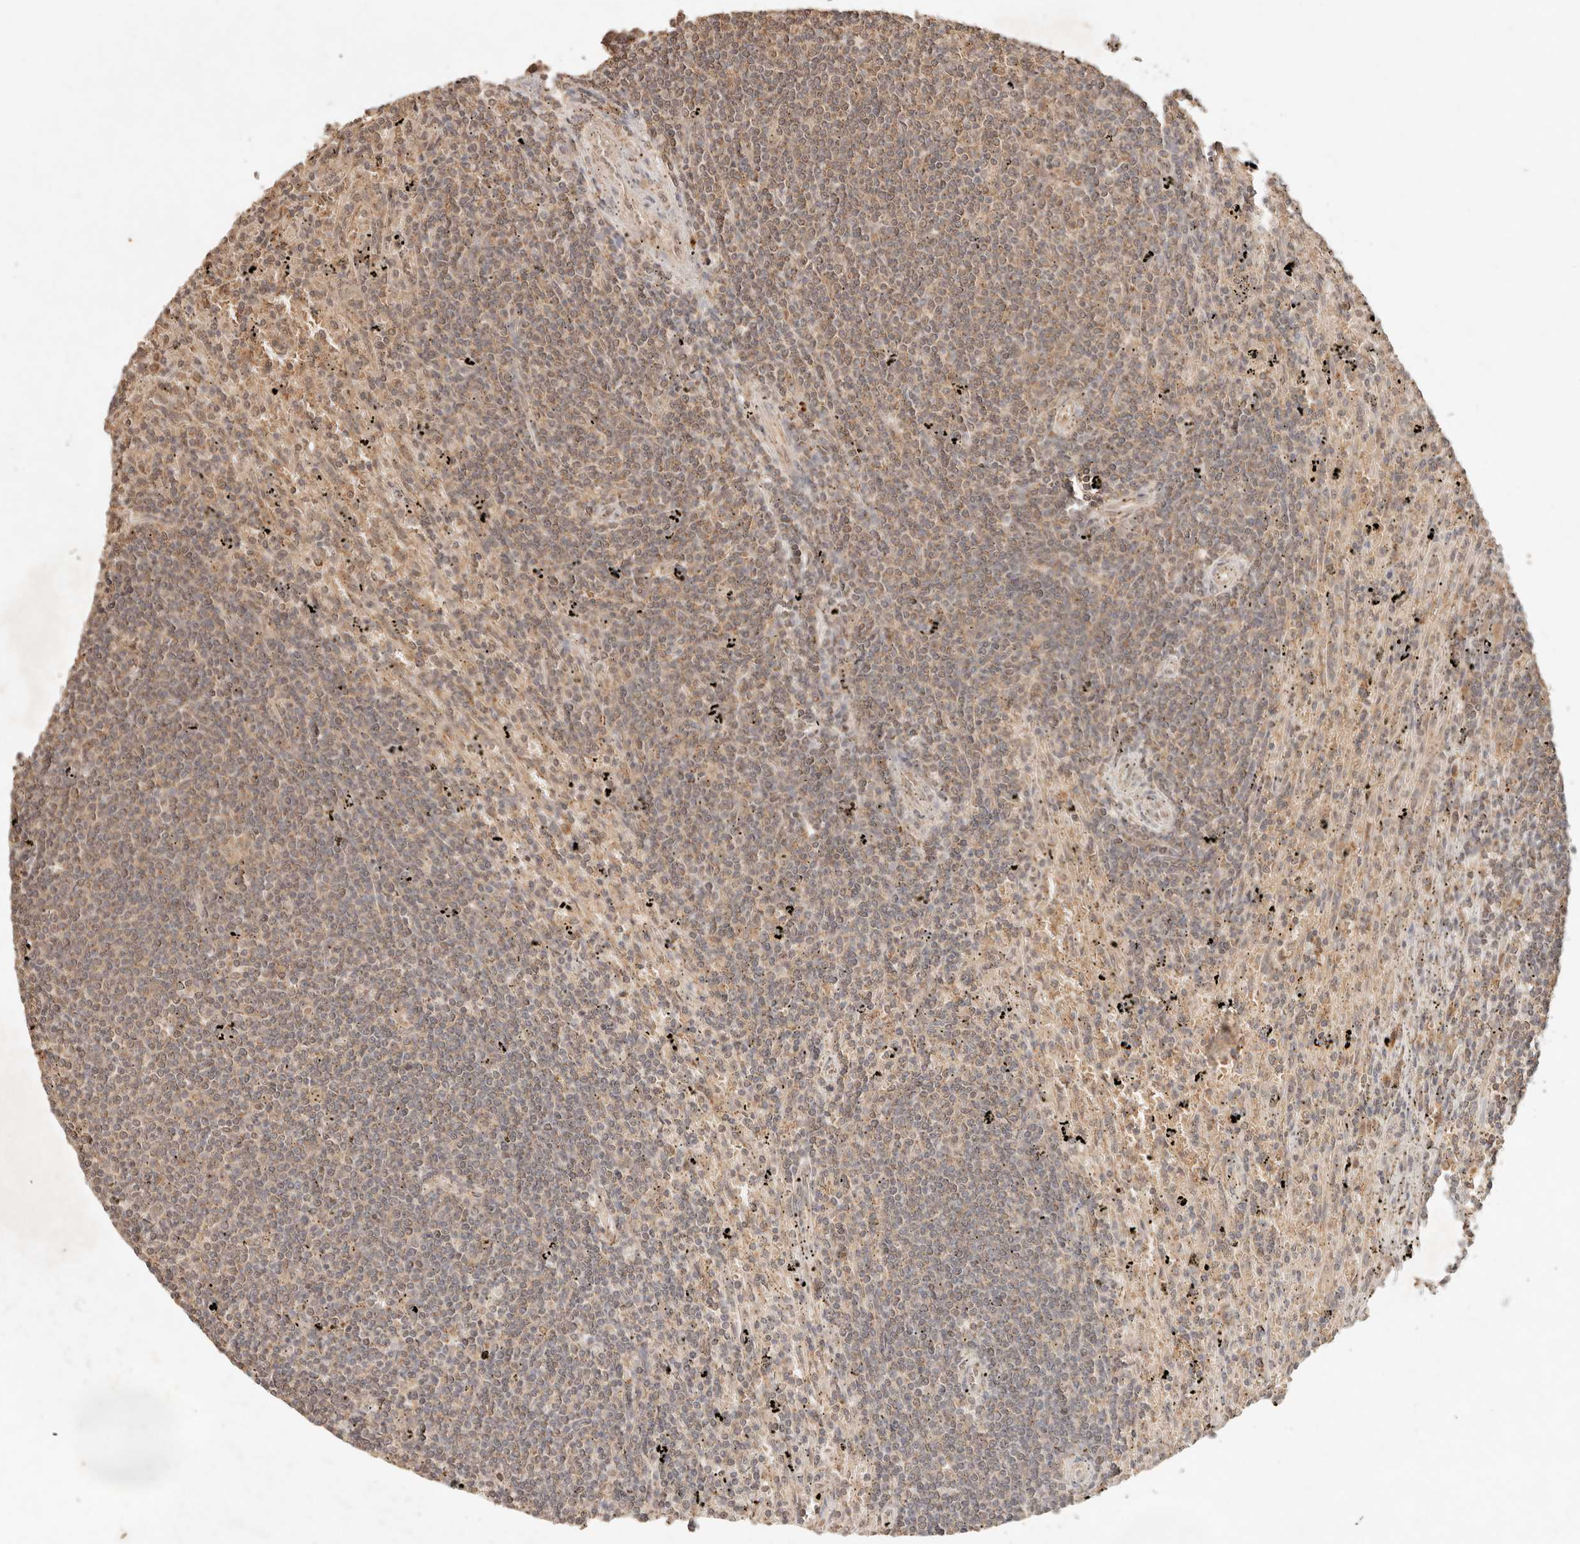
{"staining": {"intensity": "weak", "quantity": "25%-75%", "location": "cytoplasmic/membranous"}, "tissue": "lymphoma", "cell_type": "Tumor cells", "image_type": "cancer", "snomed": [{"axis": "morphology", "description": "Malignant lymphoma, non-Hodgkin's type, Low grade"}, {"axis": "topography", "description": "Spleen"}], "caption": "Weak cytoplasmic/membranous staining for a protein is identified in approximately 25%-75% of tumor cells of lymphoma using immunohistochemistry.", "gene": "LMO4", "patient": {"sex": "male", "age": 76}}